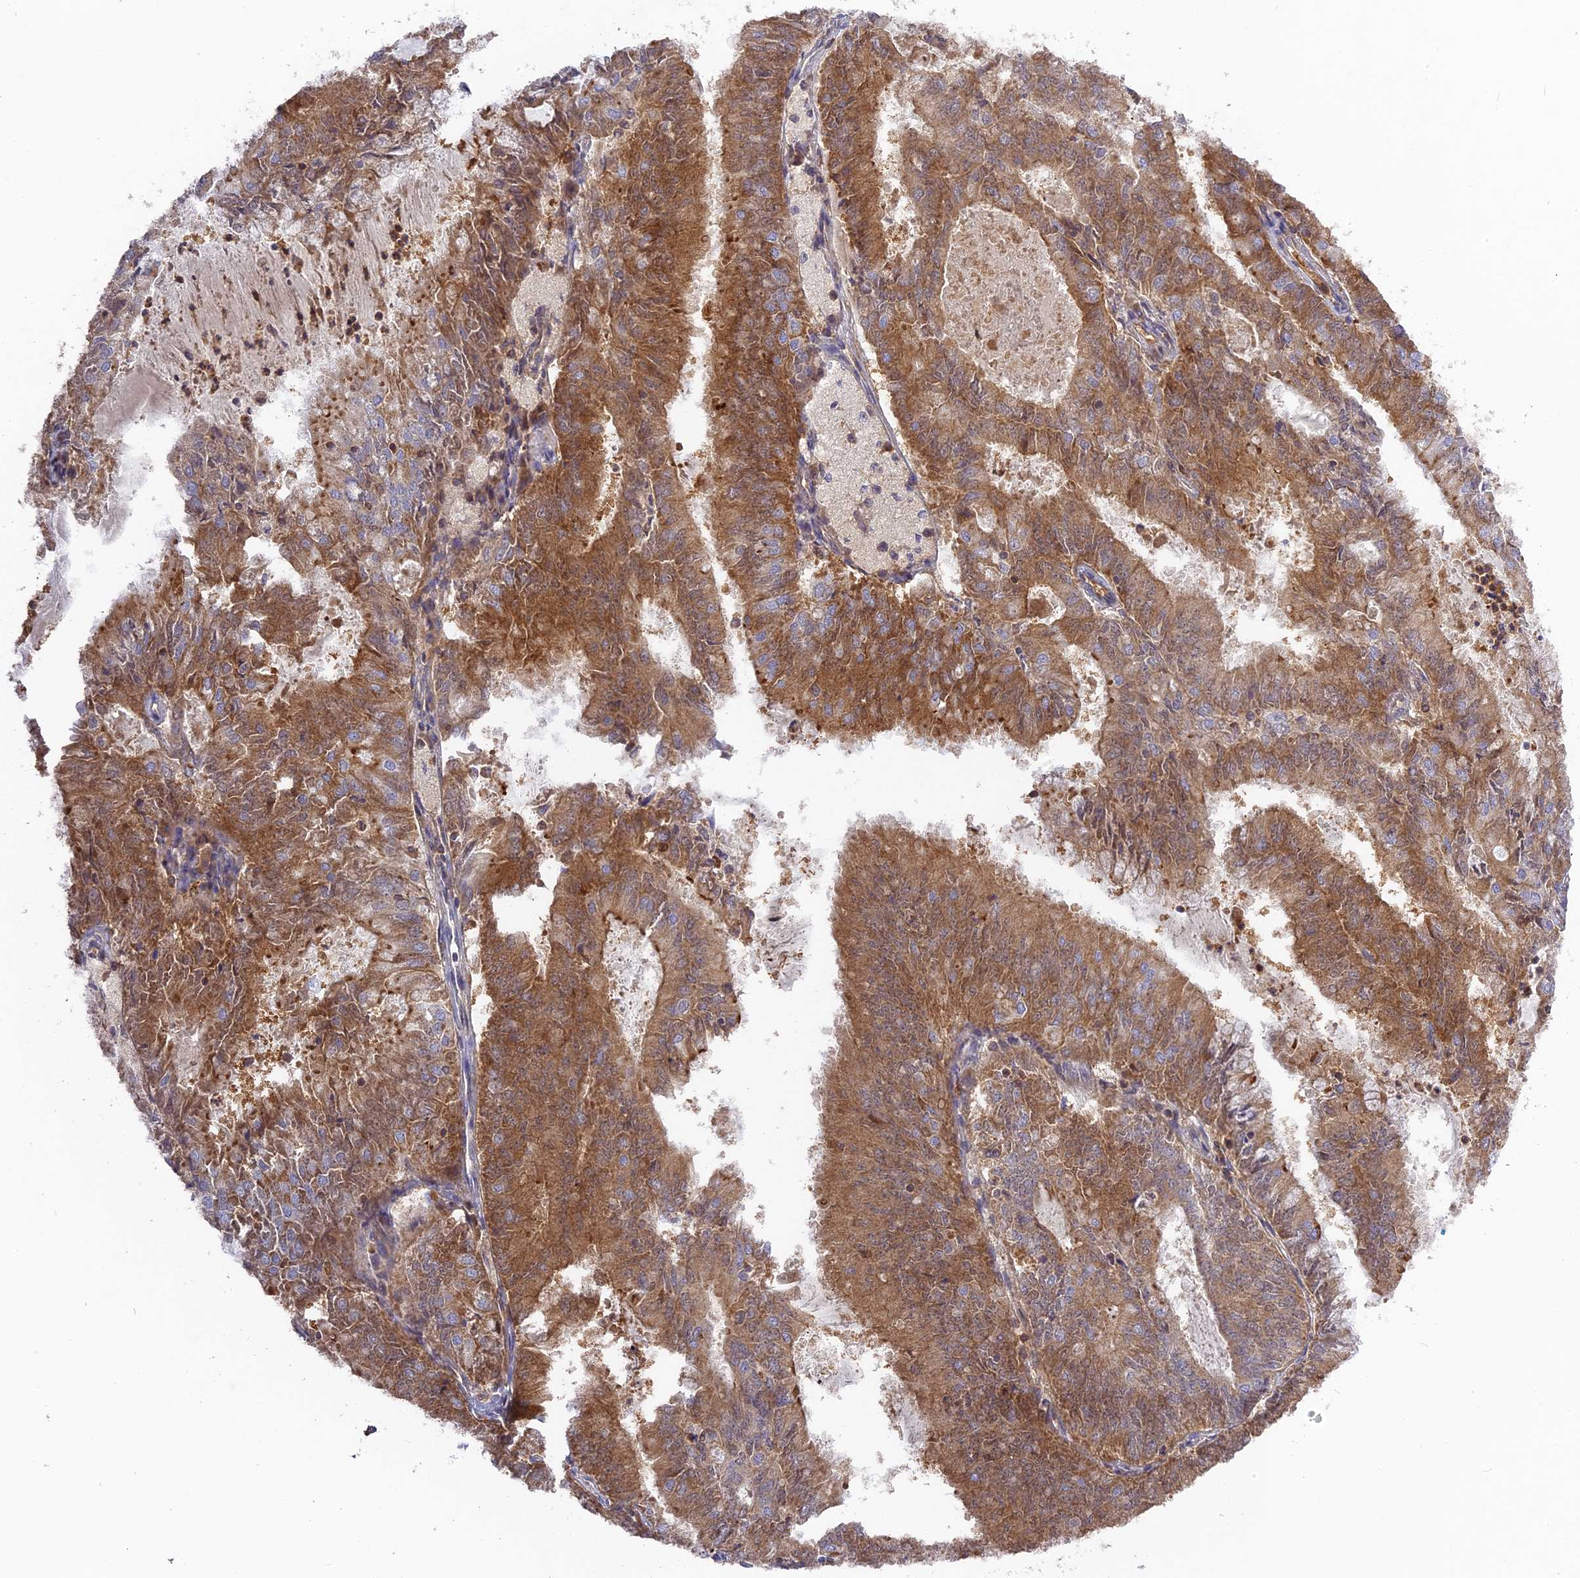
{"staining": {"intensity": "moderate", "quantity": ">75%", "location": "cytoplasmic/membranous"}, "tissue": "endometrial cancer", "cell_type": "Tumor cells", "image_type": "cancer", "snomed": [{"axis": "morphology", "description": "Adenocarcinoma, NOS"}, {"axis": "topography", "description": "Endometrium"}], "caption": "Endometrial cancer tissue shows moderate cytoplasmic/membranous expression in about >75% of tumor cells, visualized by immunohistochemistry. (DAB (3,3'-diaminobenzidine) IHC, brown staining for protein, blue staining for nuclei).", "gene": "RPIA", "patient": {"sex": "female", "age": 57}}